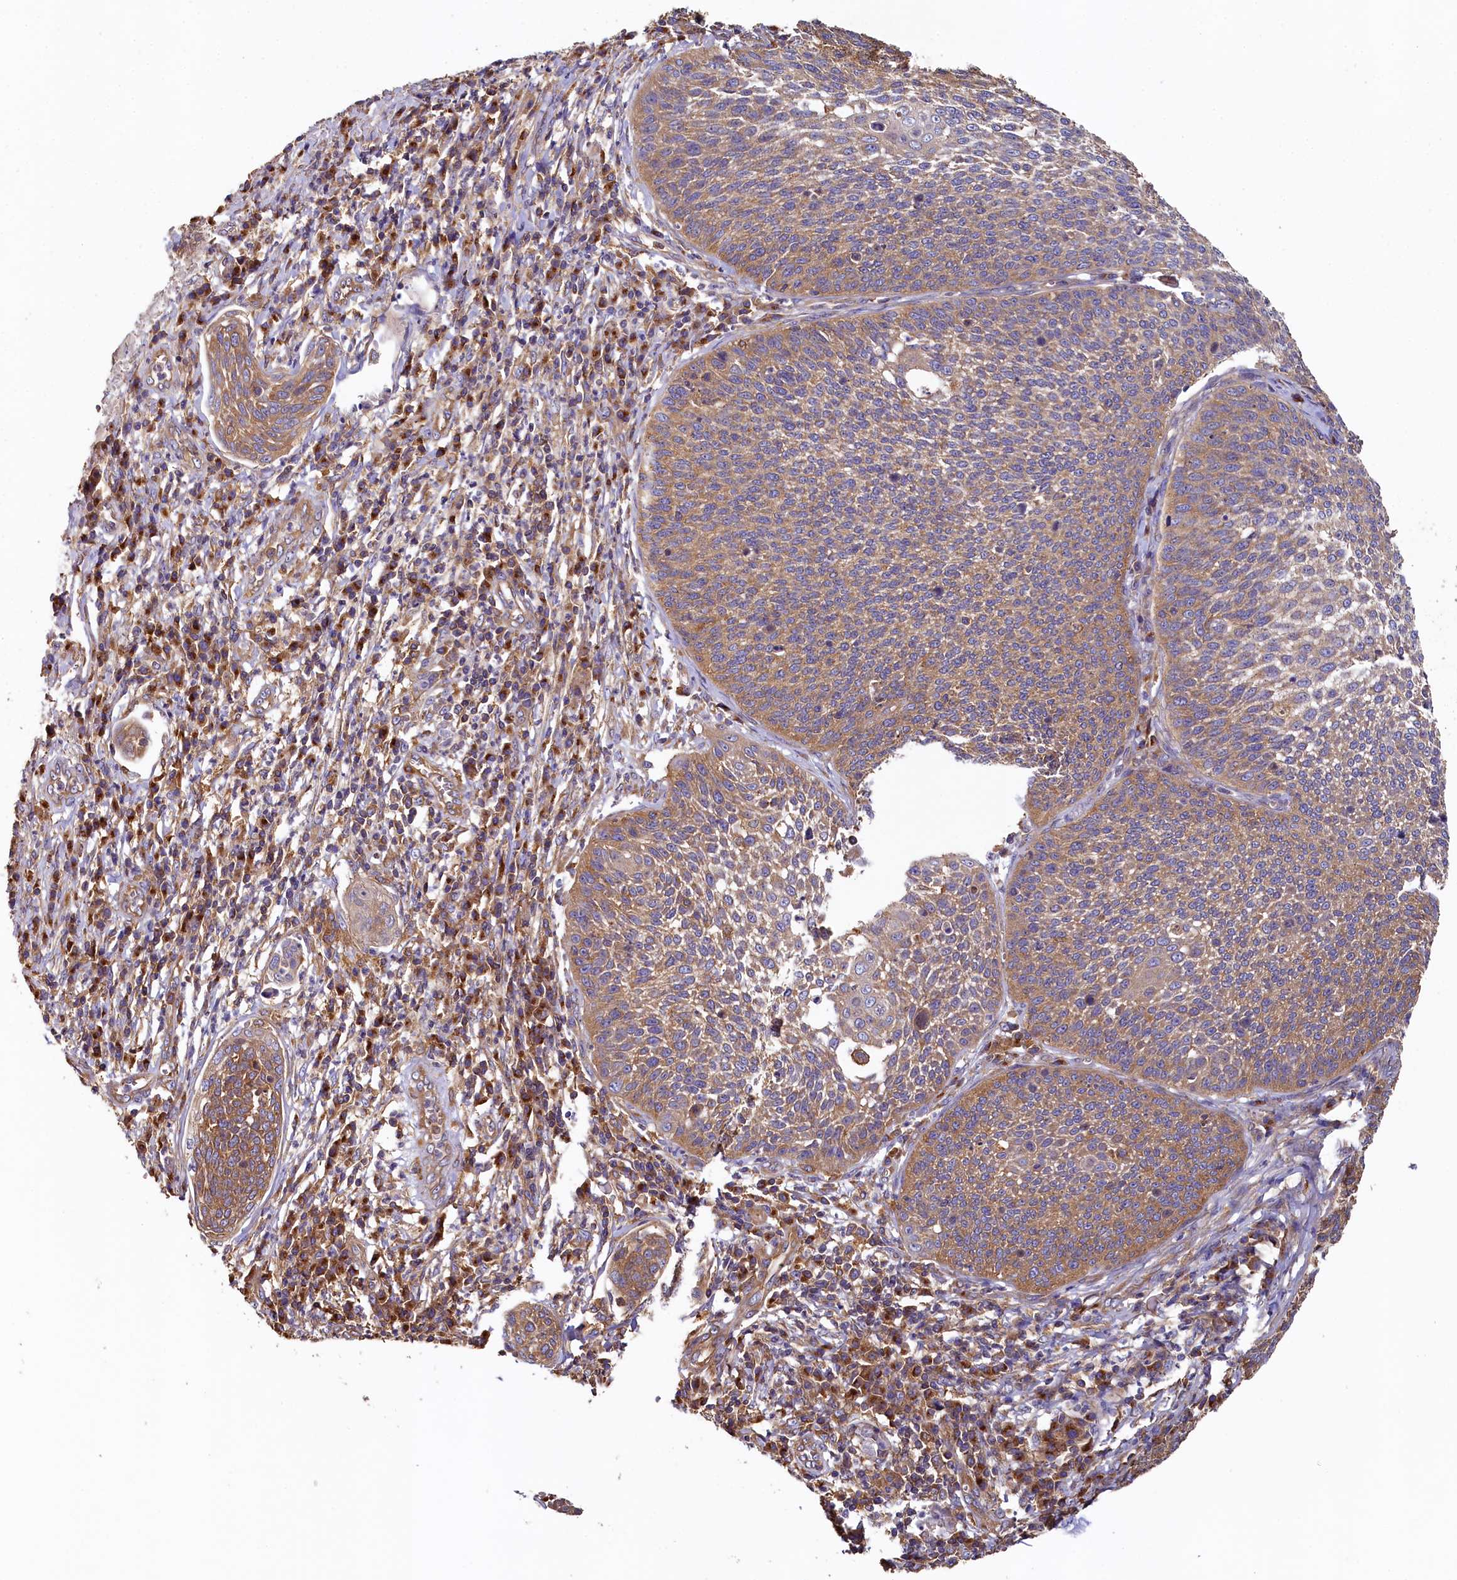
{"staining": {"intensity": "moderate", "quantity": "25%-75%", "location": "cytoplasmic/membranous"}, "tissue": "cervical cancer", "cell_type": "Tumor cells", "image_type": "cancer", "snomed": [{"axis": "morphology", "description": "Squamous cell carcinoma, NOS"}, {"axis": "topography", "description": "Cervix"}], "caption": "Squamous cell carcinoma (cervical) stained for a protein (brown) reveals moderate cytoplasmic/membranous positive expression in about 25%-75% of tumor cells.", "gene": "PPIP5K1", "patient": {"sex": "female", "age": 34}}